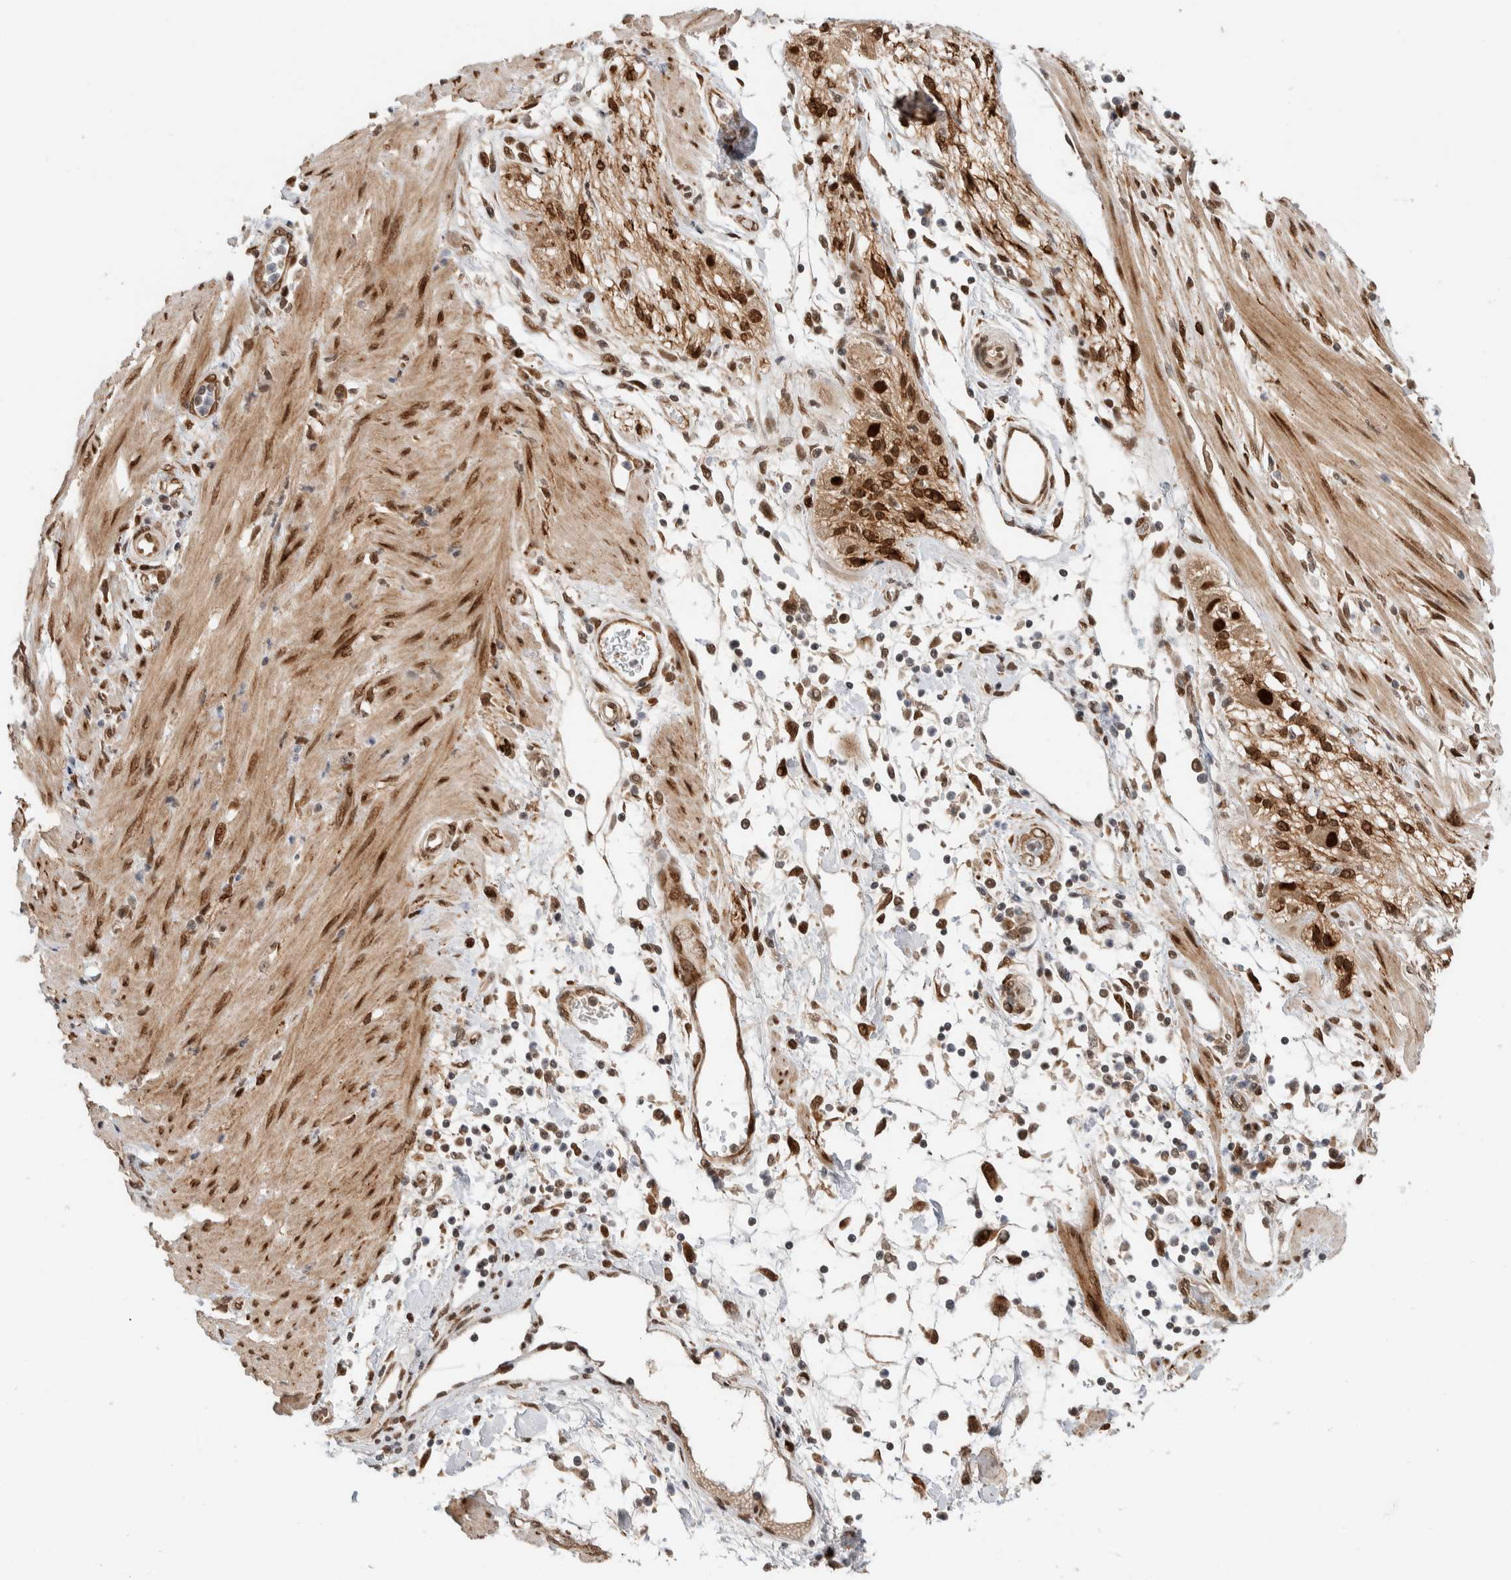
{"staining": {"intensity": "strong", "quantity": ">75%", "location": "cytoplasmic/membranous,nuclear"}, "tissue": "pancreatic cancer", "cell_type": "Tumor cells", "image_type": "cancer", "snomed": [{"axis": "morphology", "description": "Adenocarcinoma, NOS"}, {"axis": "topography", "description": "Pancreas"}], "caption": "DAB (3,3'-diaminobenzidine) immunohistochemical staining of pancreatic adenocarcinoma displays strong cytoplasmic/membranous and nuclear protein positivity in about >75% of tumor cells.", "gene": "TNRC18", "patient": {"sex": "female", "age": 70}}